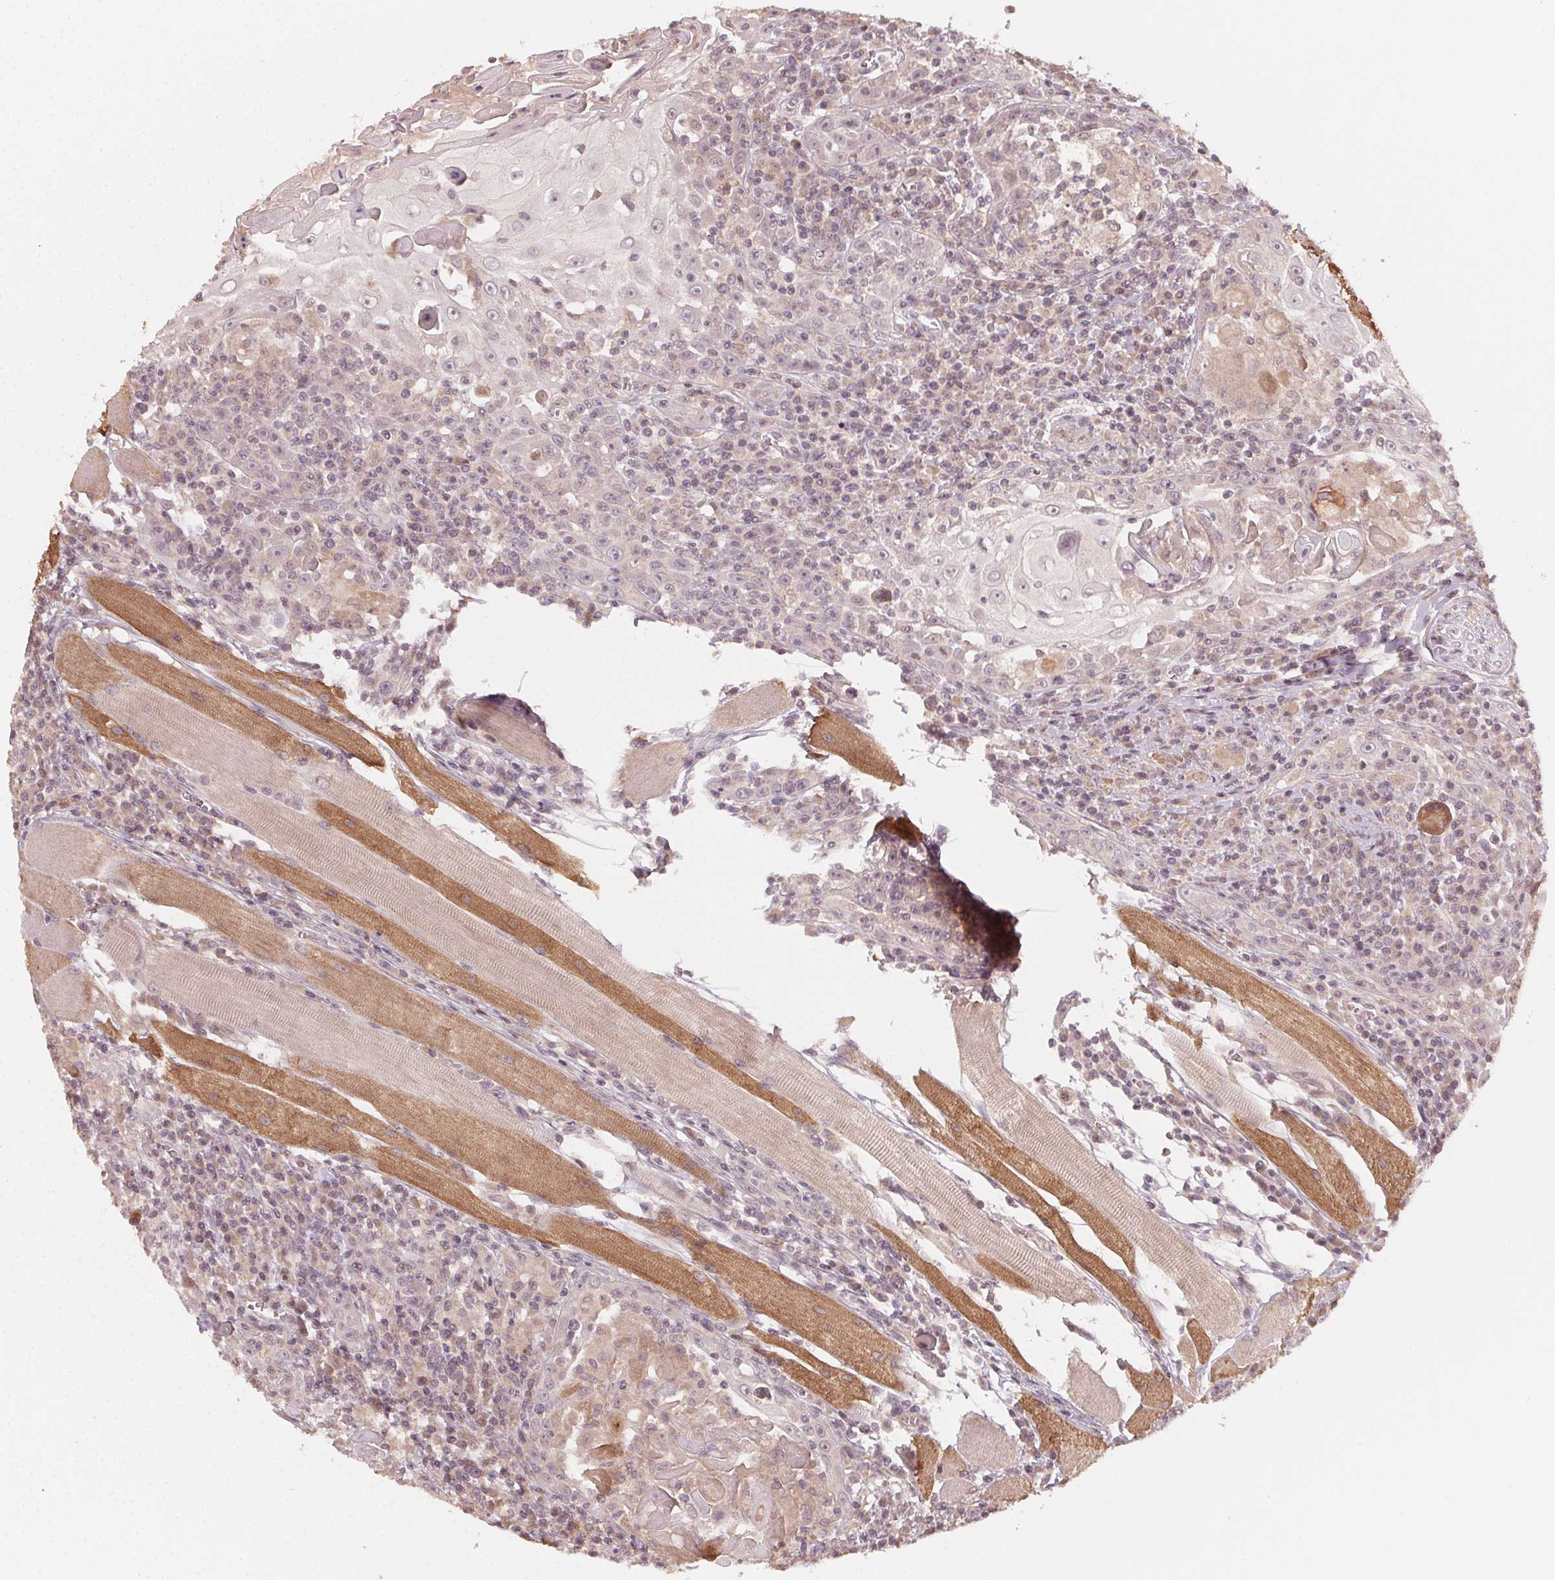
{"staining": {"intensity": "weak", "quantity": "<25%", "location": "cytoplasmic/membranous"}, "tissue": "head and neck cancer", "cell_type": "Tumor cells", "image_type": "cancer", "snomed": [{"axis": "morphology", "description": "Squamous cell carcinoma, NOS"}, {"axis": "topography", "description": "Head-Neck"}], "caption": "Immunohistochemistry (IHC) photomicrograph of human squamous cell carcinoma (head and neck) stained for a protein (brown), which shows no expression in tumor cells.", "gene": "WBP2", "patient": {"sex": "male", "age": 52}}